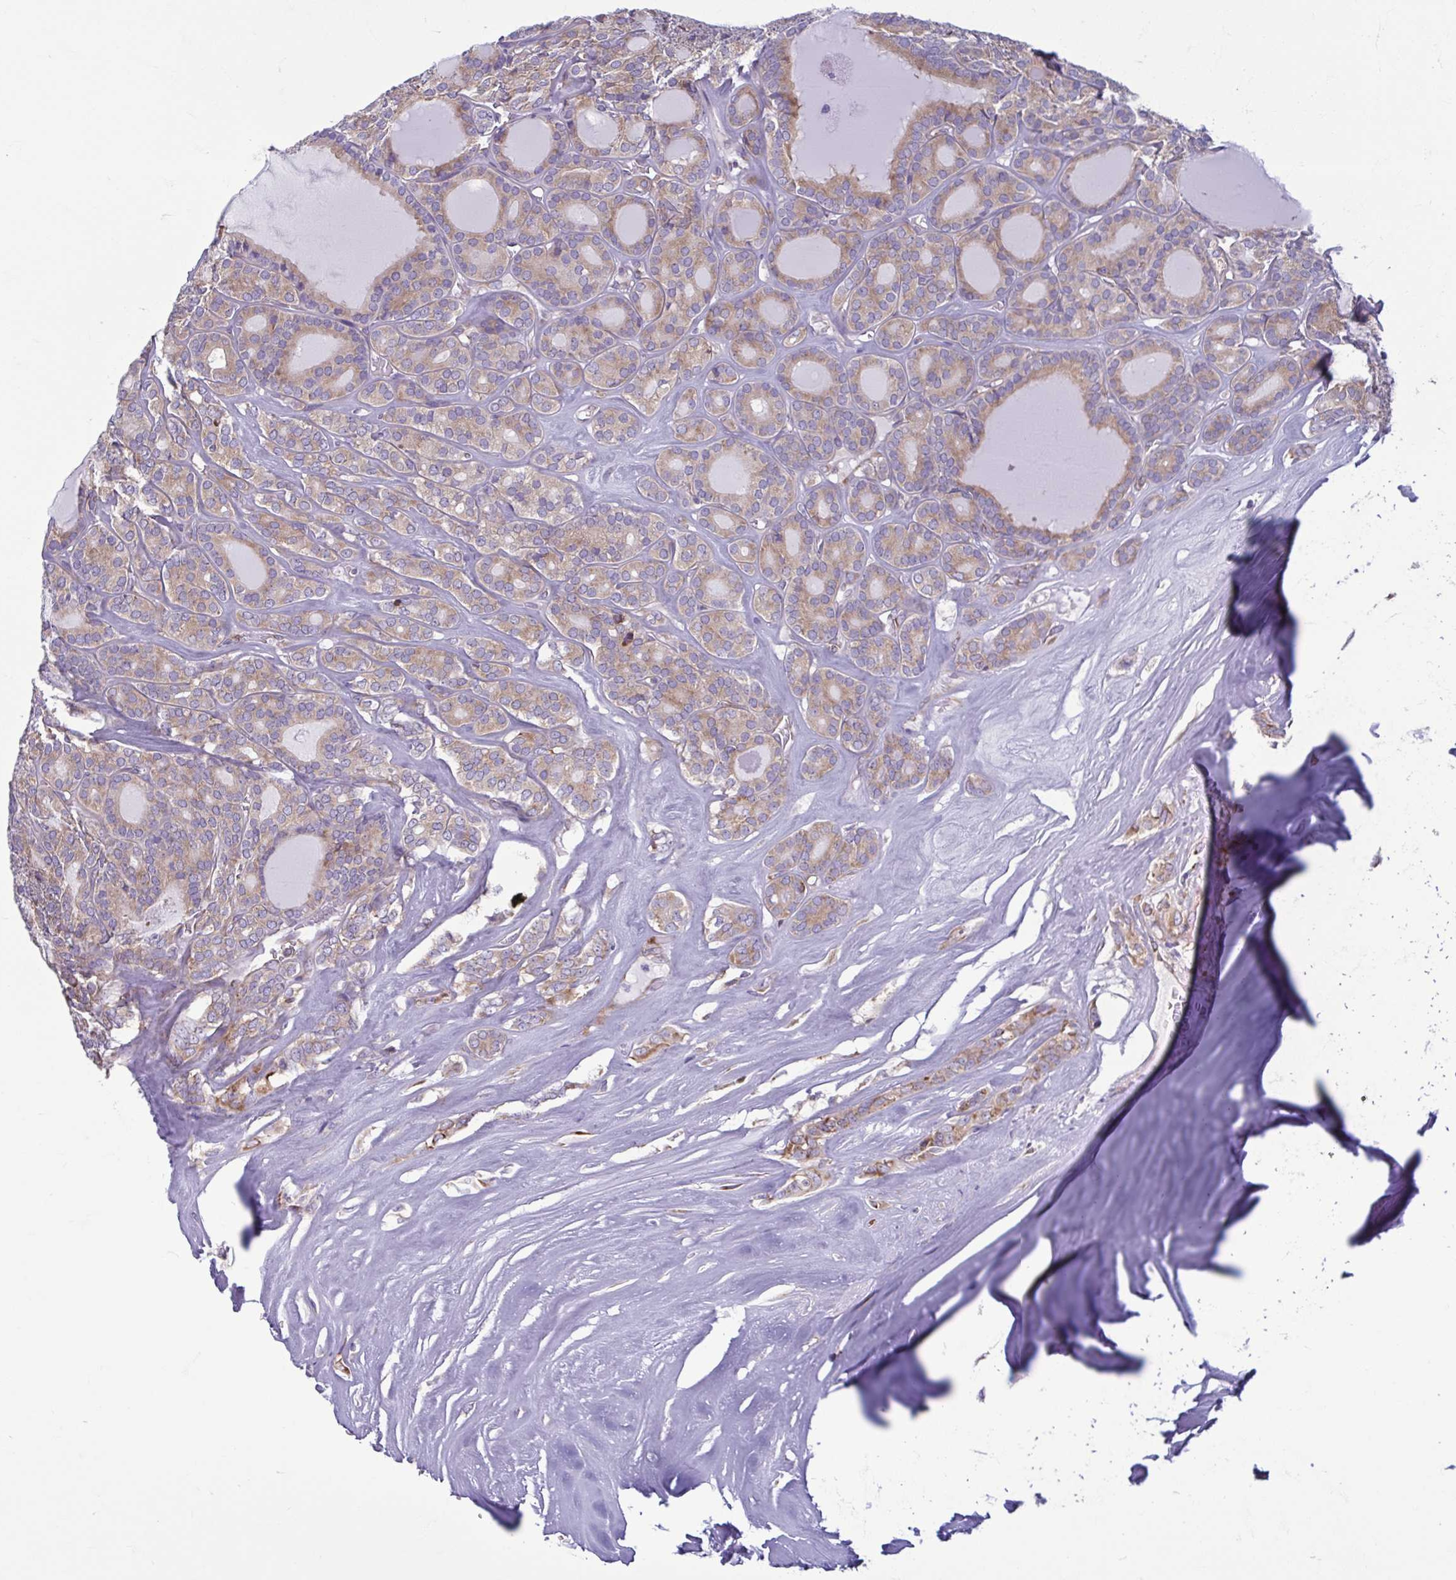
{"staining": {"intensity": "moderate", "quantity": ">75%", "location": "cytoplasmic/membranous"}, "tissue": "thyroid cancer", "cell_type": "Tumor cells", "image_type": "cancer", "snomed": [{"axis": "morphology", "description": "Follicular adenoma carcinoma, NOS"}, {"axis": "topography", "description": "Thyroid gland"}], "caption": "Protein expression analysis of human thyroid cancer (follicular adenoma carcinoma) reveals moderate cytoplasmic/membranous positivity in approximately >75% of tumor cells.", "gene": "RPS16", "patient": {"sex": "male", "age": 74}}